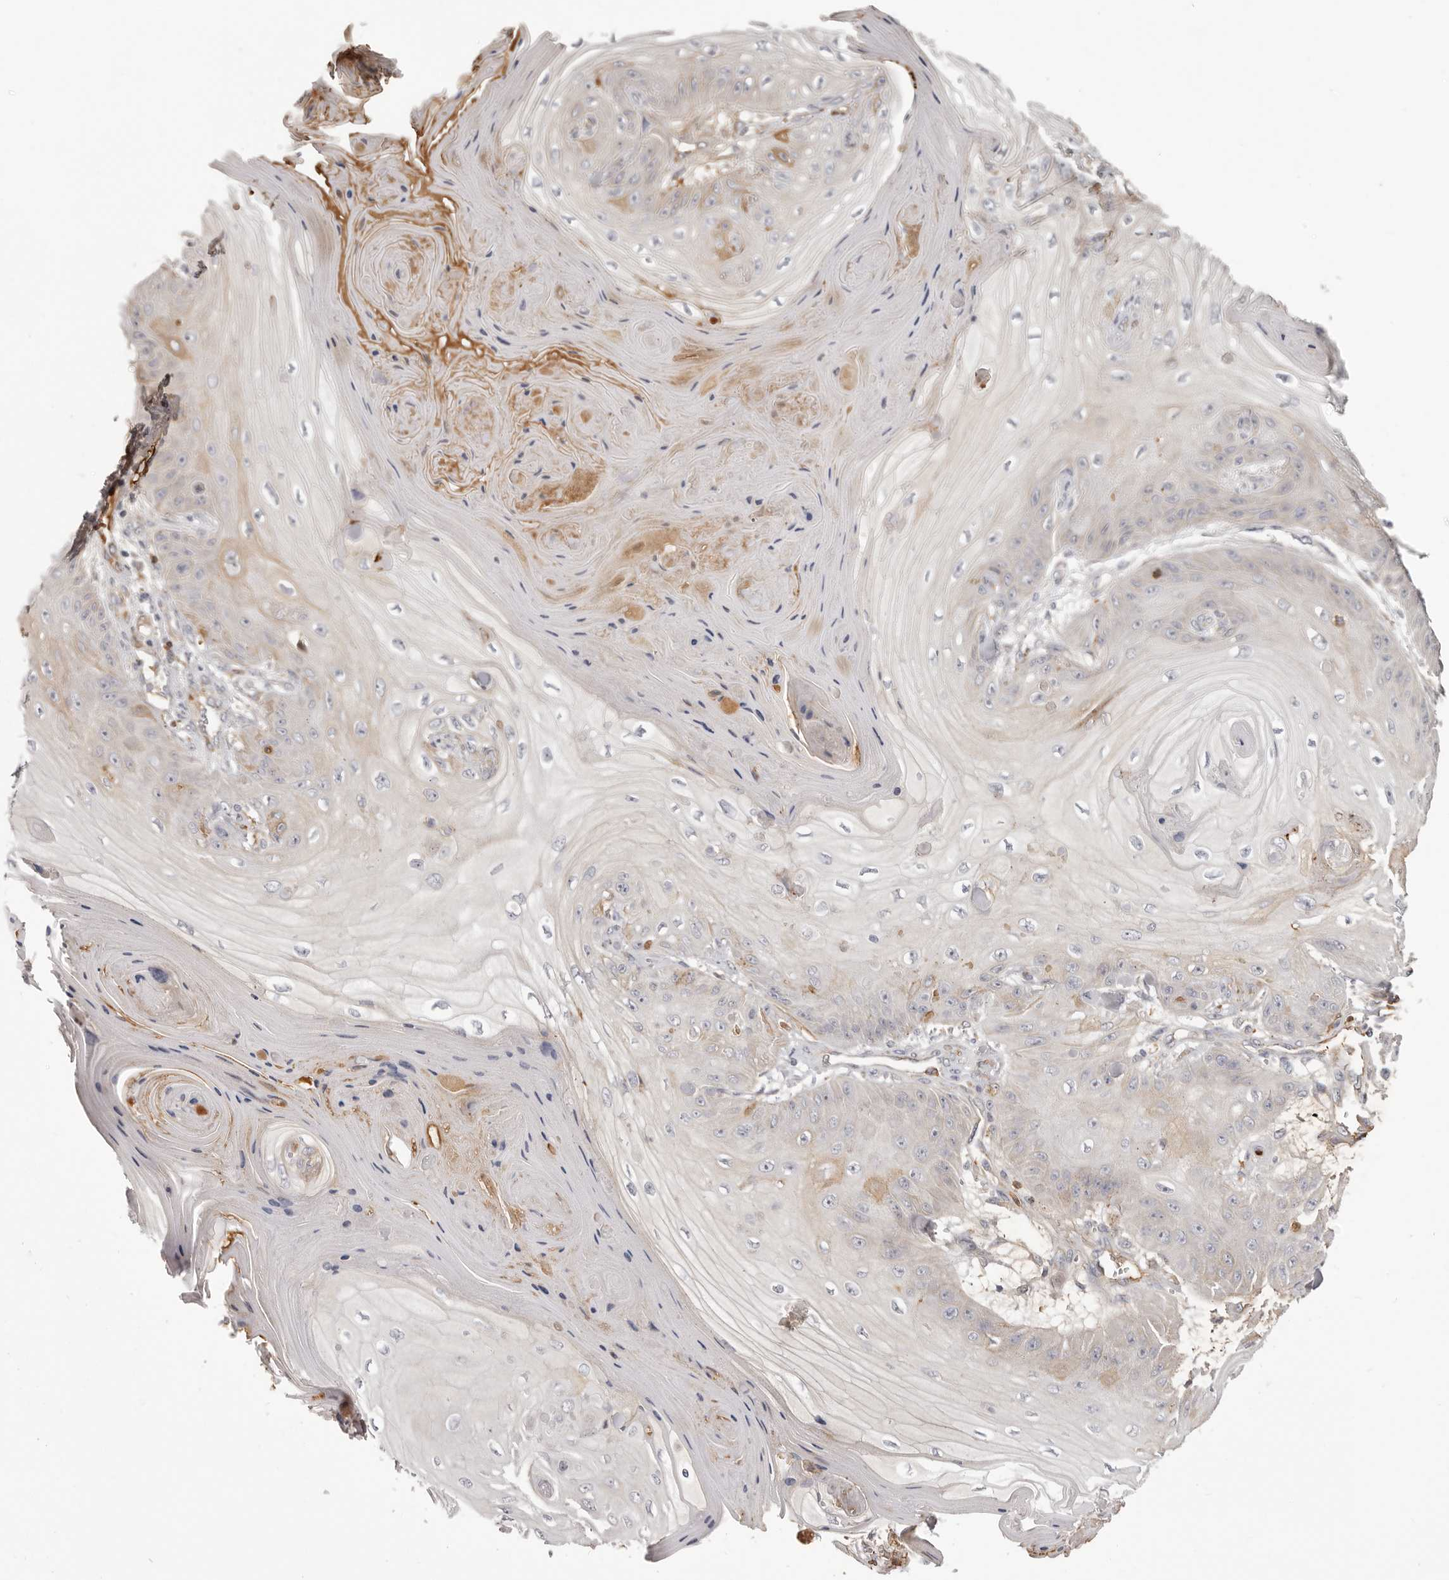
{"staining": {"intensity": "negative", "quantity": "none", "location": "none"}, "tissue": "skin cancer", "cell_type": "Tumor cells", "image_type": "cancer", "snomed": [{"axis": "morphology", "description": "Squamous cell carcinoma, NOS"}, {"axis": "topography", "description": "Skin"}], "caption": "Immunohistochemistry (IHC) of skin cancer reveals no positivity in tumor cells.", "gene": "OTUD3", "patient": {"sex": "male", "age": 74}}